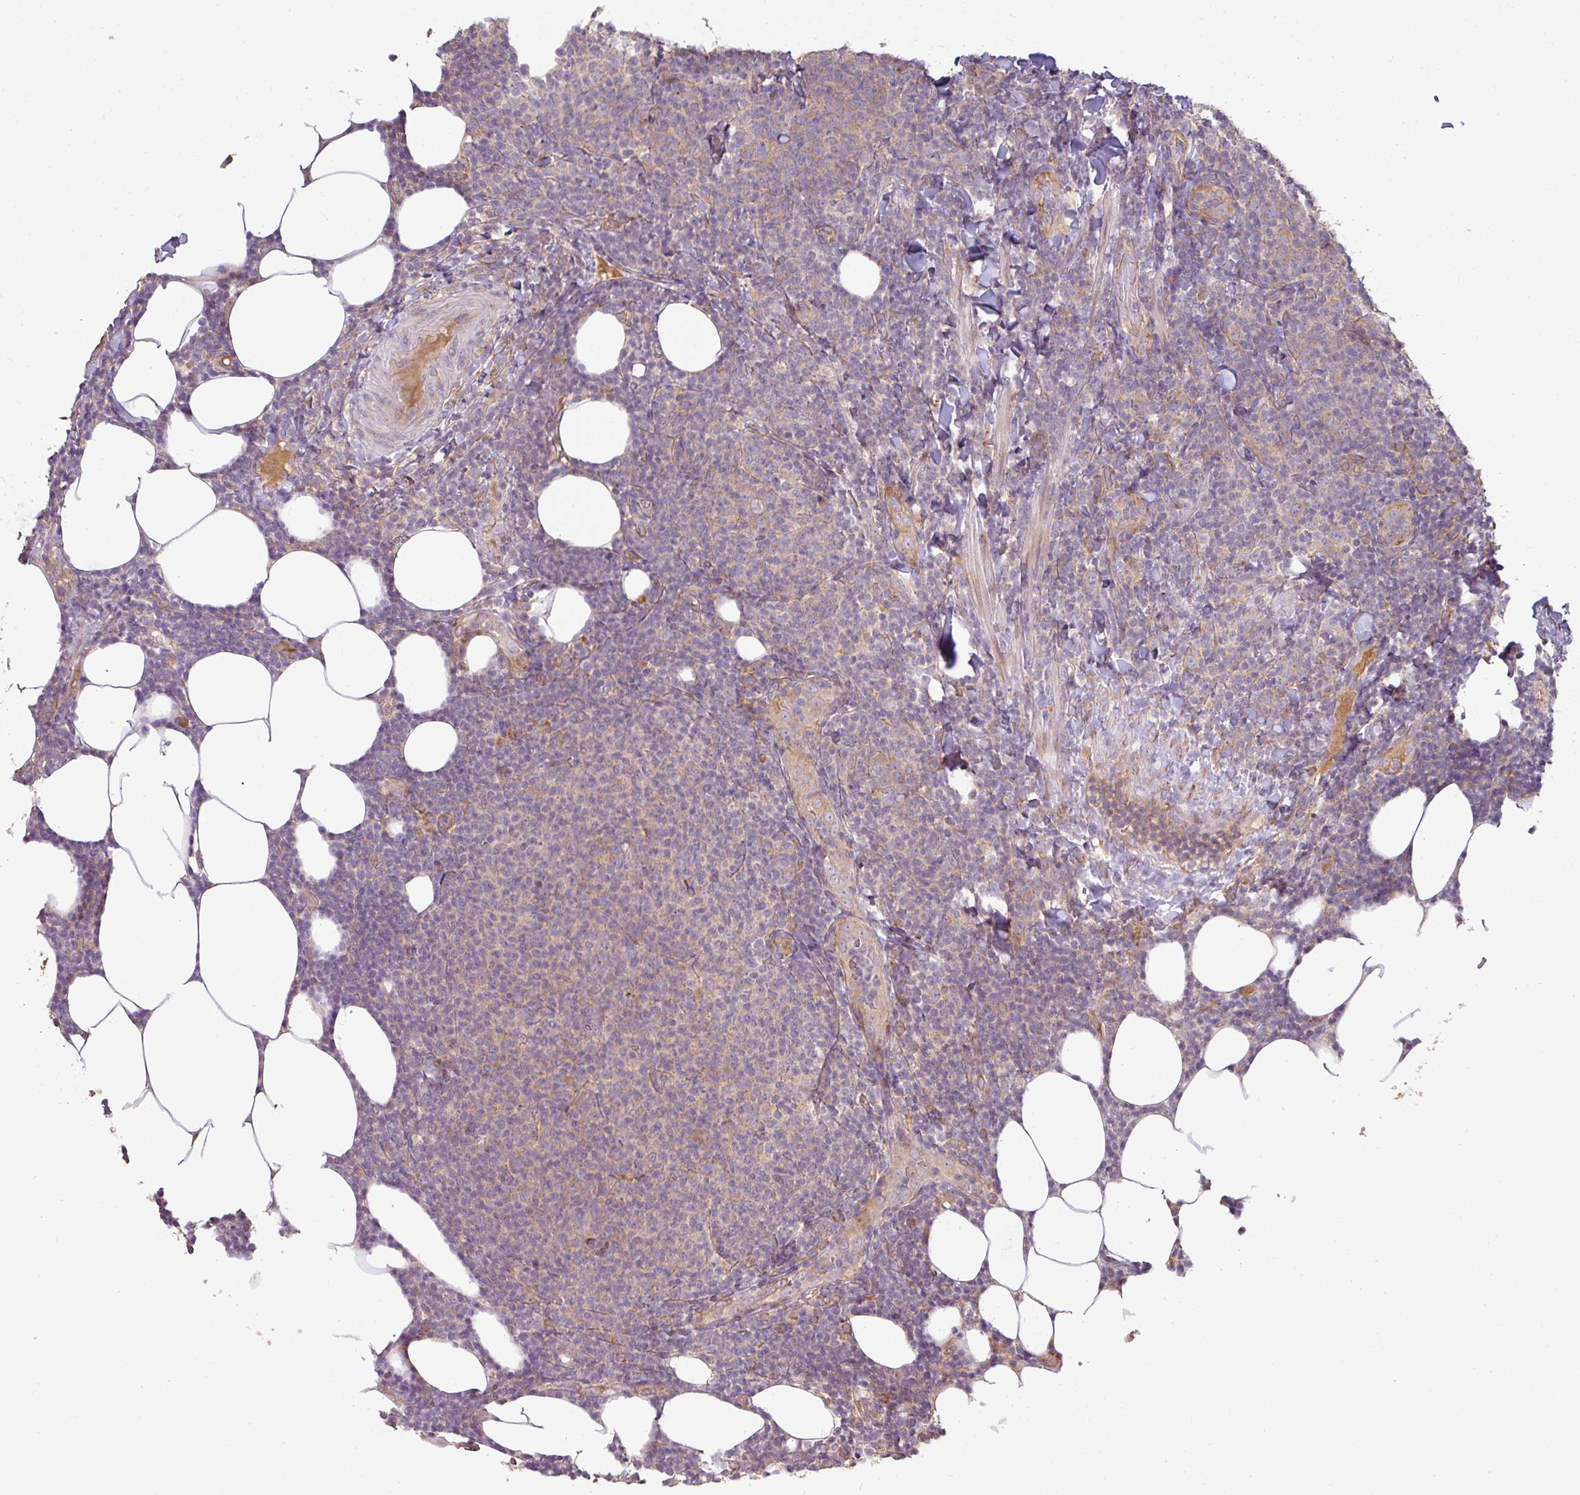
{"staining": {"intensity": "weak", "quantity": "25%-75%", "location": "cytoplasmic/membranous"}, "tissue": "lymphoma", "cell_type": "Tumor cells", "image_type": "cancer", "snomed": [{"axis": "morphology", "description": "Malignant lymphoma, non-Hodgkin's type, Low grade"}, {"axis": "topography", "description": "Lymph node"}], "caption": "Lymphoma stained with DAB (3,3'-diaminobenzidine) IHC displays low levels of weak cytoplasmic/membranous positivity in approximately 25%-75% of tumor cells.", "gene": "GALP", "patient": {"sex": "male", "age": 66}}